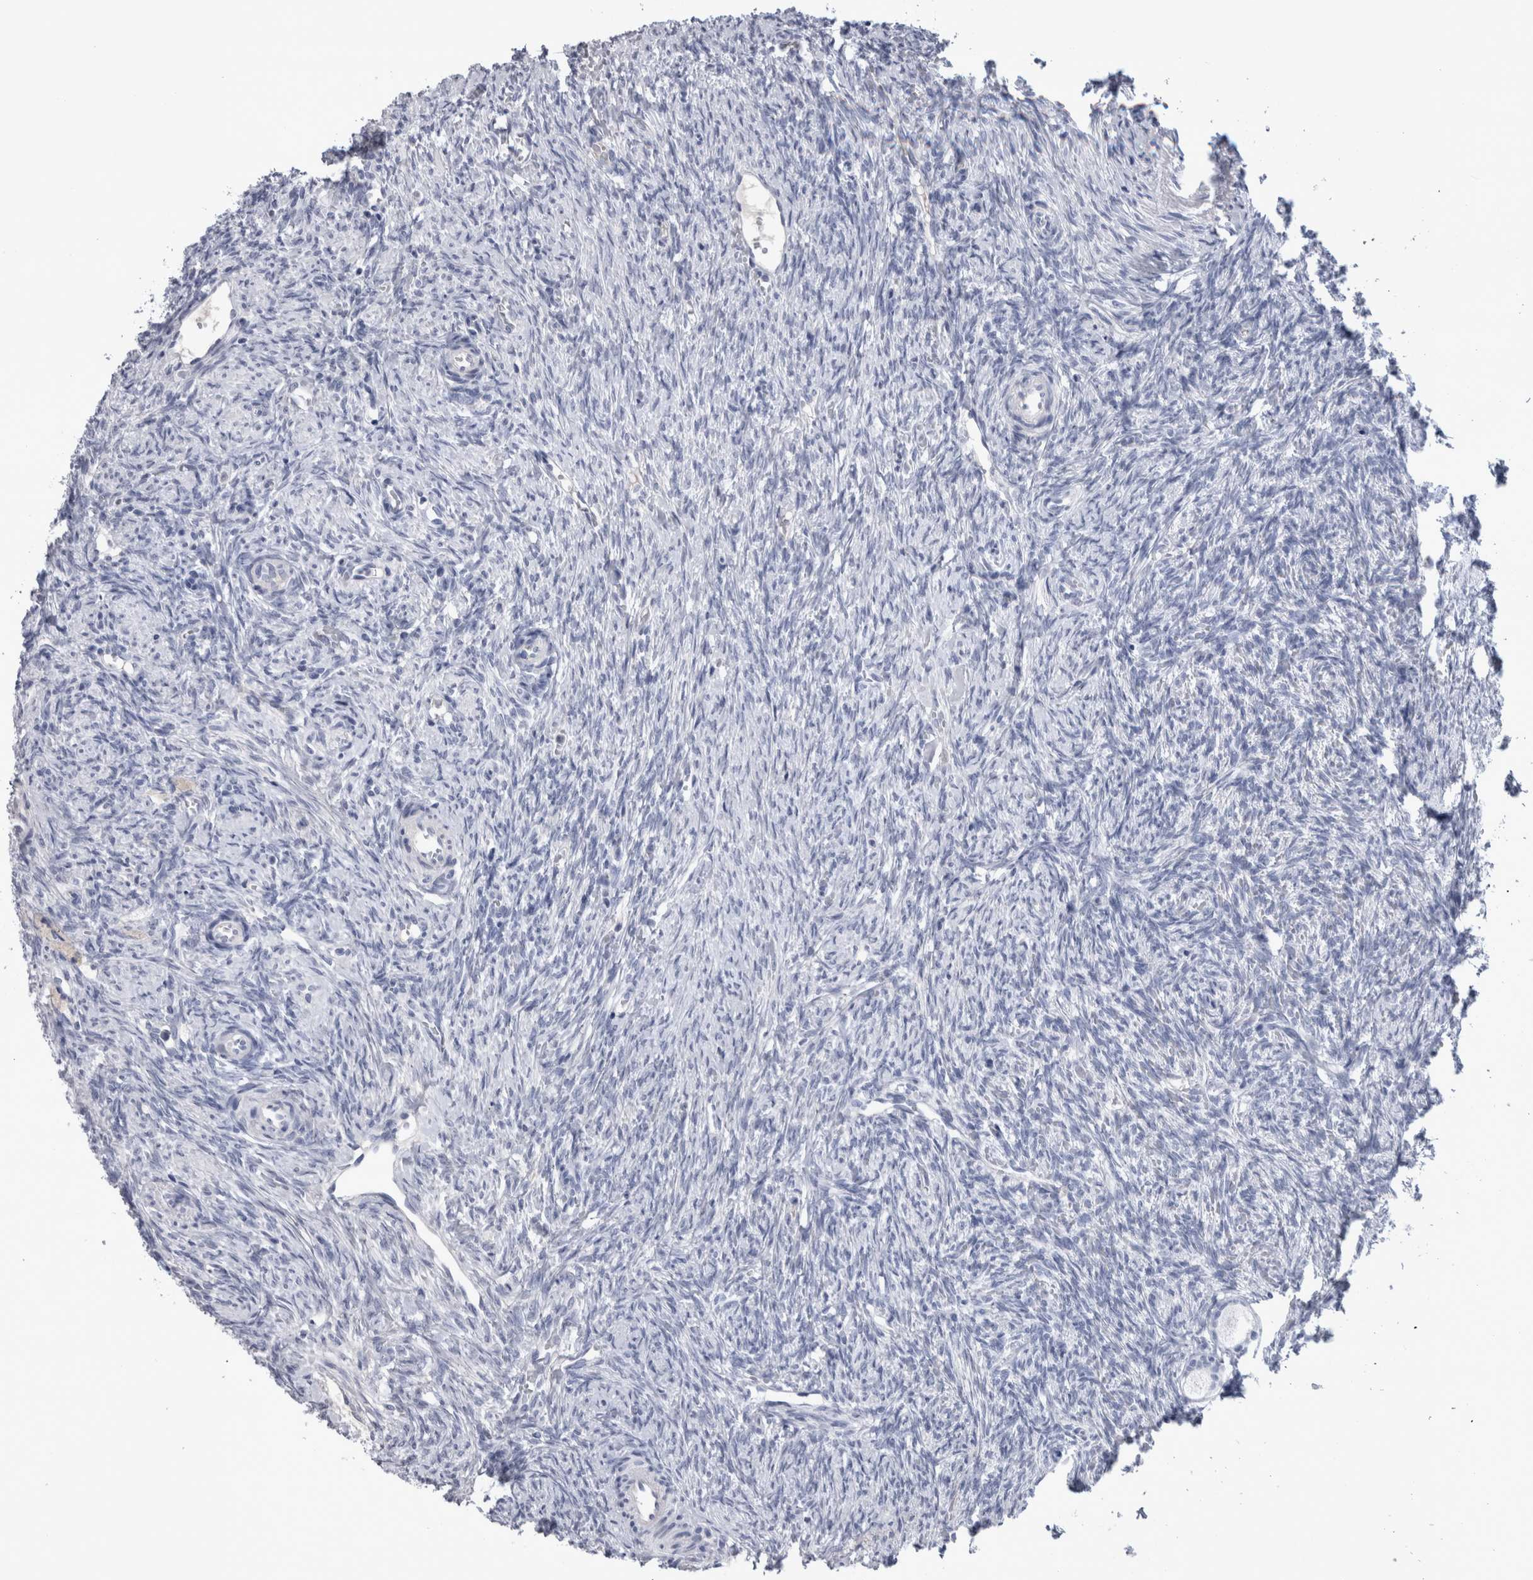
{"staining": {"intensity": "negative", "quantity": "none", "location": "none"}, "tissue": "ovary", "cell_type": "Ovarian stroma cells", "image_type": "normal", "snomed": [{"axis": "morphology", "description": "Normal tissue, NOS"}, {"axis": "topography", "description": "Ovary"}], "caption": "Immunohistochemistry (IHC) histopathology image of benign ovary stained for a protein (brown), which exhibits no expression in ovarian stroma cells. (Stains: DAB (3,3'-diaminobenzidine) IHC with hematoxylin counter stain, Microscopy: brightfield microscopy at high magnification).", "gene": "PAX5", "patient": {"sex": "female", "age": 41}}